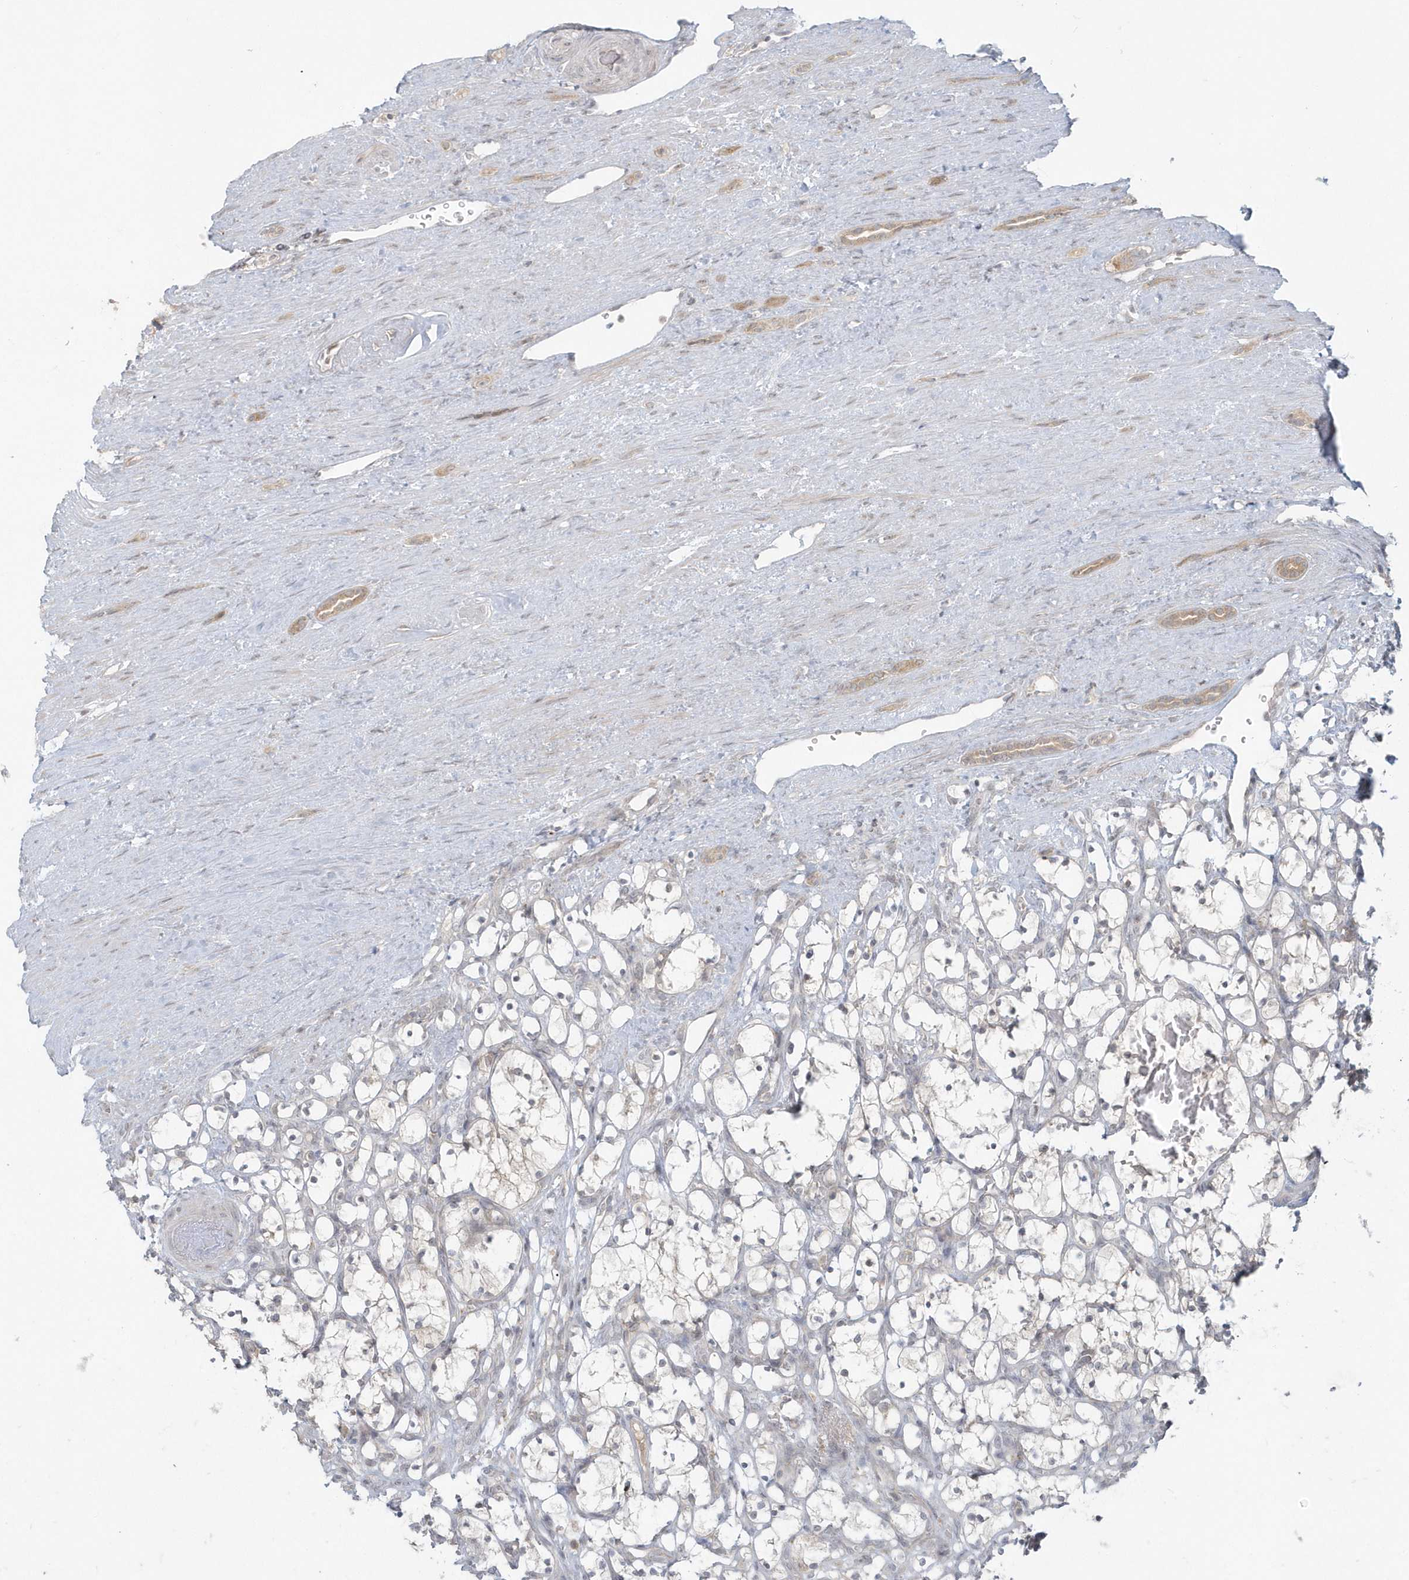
{"staining": {"intensity": "negative", "quantity": "none", "location": "none"}, "tissue": "renal cancer", "cell_type": "Tumor cells", "image_type": "cancer", "snomed": [{"axis": "morphology", "description": "Adenocarcinoma, NOS"}, {"axis": "topography", "description": "Kidney"}], "caption": "DAB (3,3'-diaminobenzidine) immunohistochemical staining of renal cancer (adenocarcinoma) demonstrates no significant expression in tumor cells.", "gene": "BLTP3A", "patient": {"sex": "female", "age": 69}}